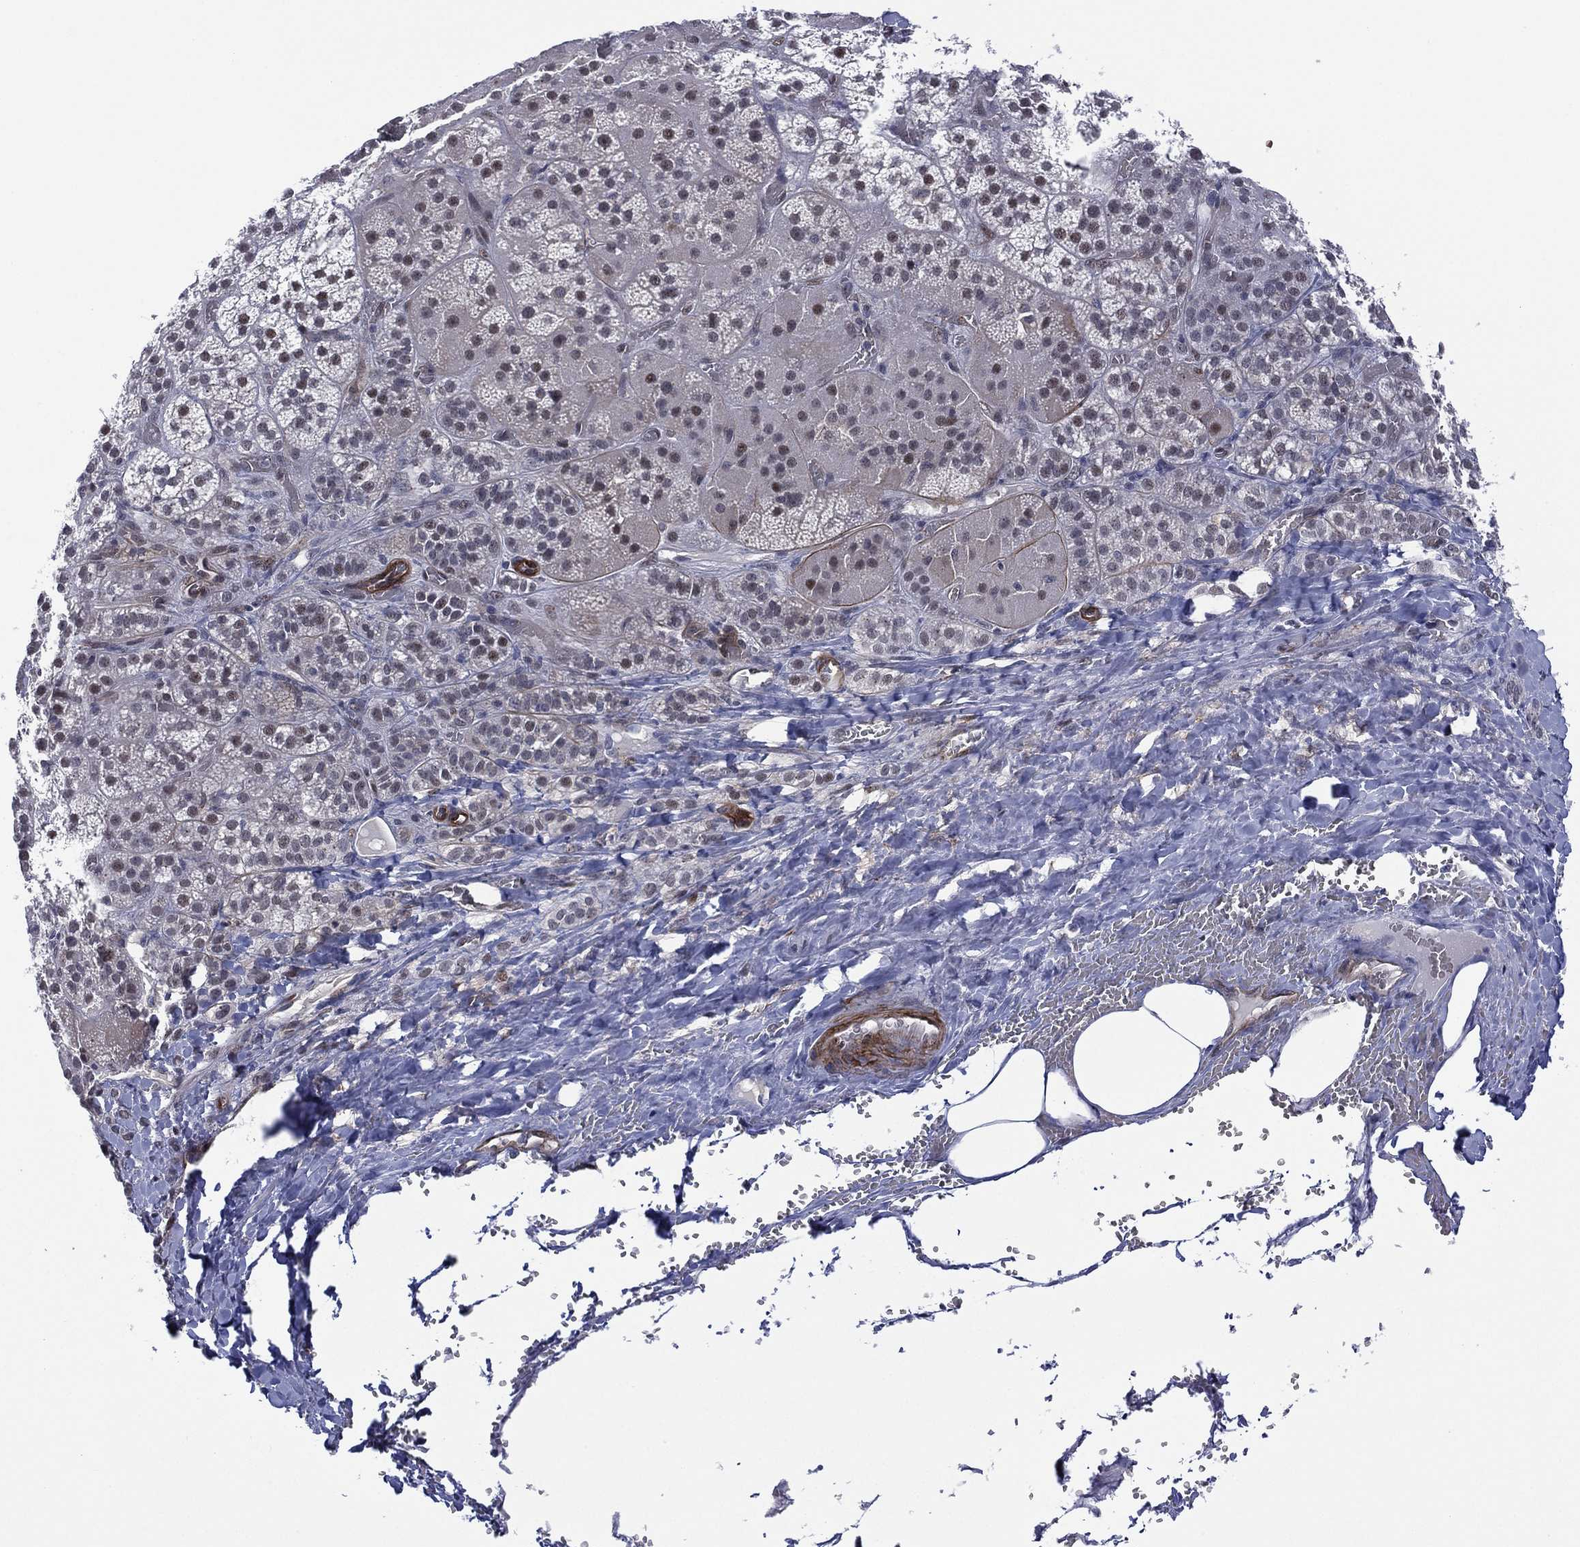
{"staining": {"intensity": "negative", "quantity": "none", "location": "none"}, "tissue": "adrenal gland", "cell_type": "Glandular cells", "image_type": "normal", "snomed": [{"axis": "morphology", "description": "Normal tissue, NOS"}, {"axis": "topography", "description": "Adrenal gland"}], "caption": "Micrograph shows no significant protein expression in glandular cells of normal adrenal gland. (Brightfield microscopy of DAB immunohistochemistry at high magnification).", "gene": "GSE1", "patient": {"sex": "male", "age": 57}}